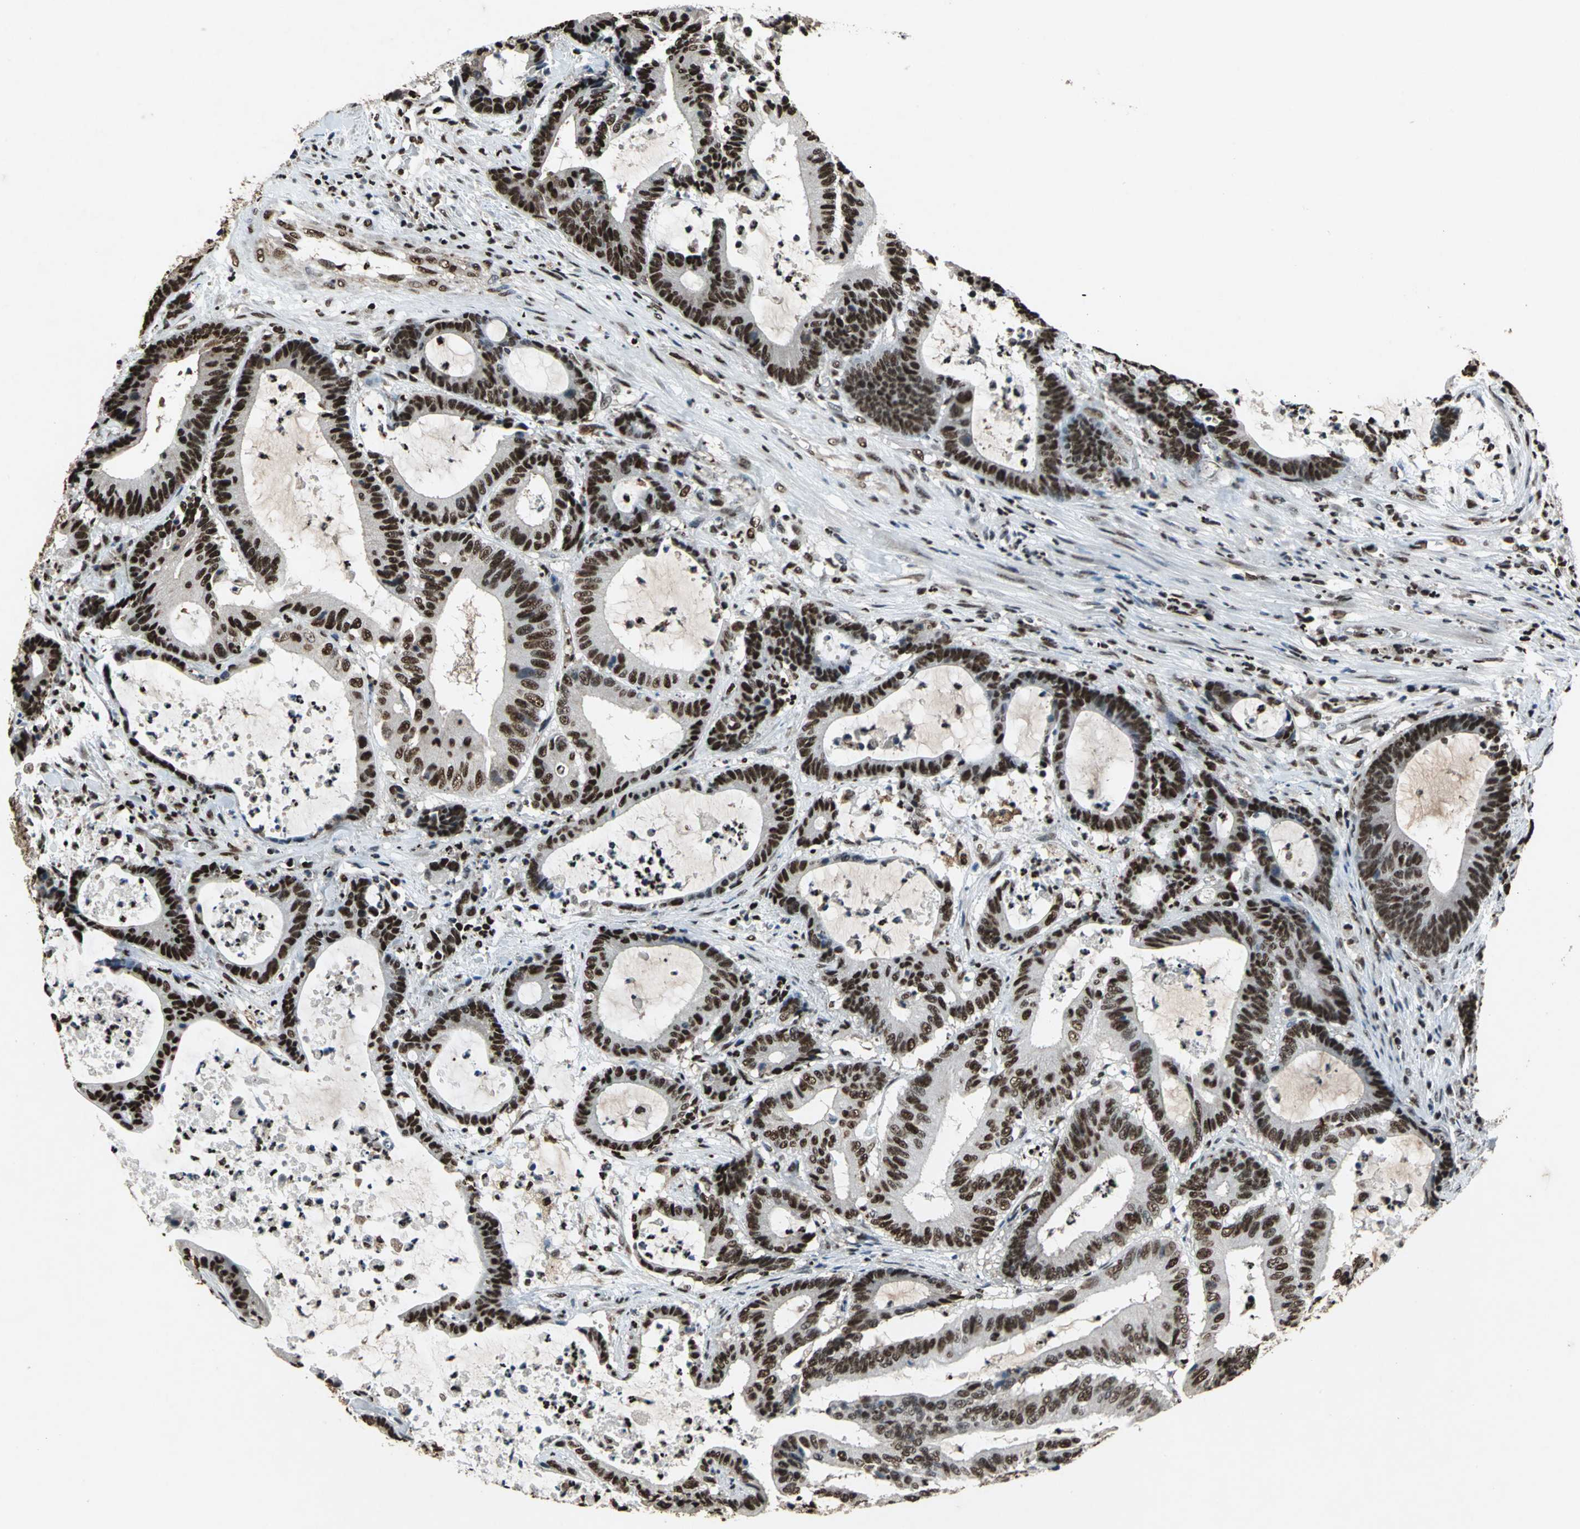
{"staining": {"intensity": "strong", "quantity": ">75%", "location": "nuclear"}, "tissue": "colorectal cancer", "cell_type": "Tumor cells", "image_type": "cancer", "snomed": [{"axis": "morphology", "description": "Adenocarcinoma, NOS"}, {"axis": "topography", "description": "Colon"}], "caption": "Brown immunohistochemical staining in human adenocarcinoma (colorectal) displays strong nuclear staining in about >75% of tumor cells.", "gene": "ANP32A", "patient": {"sex": "female", "age": 84}}